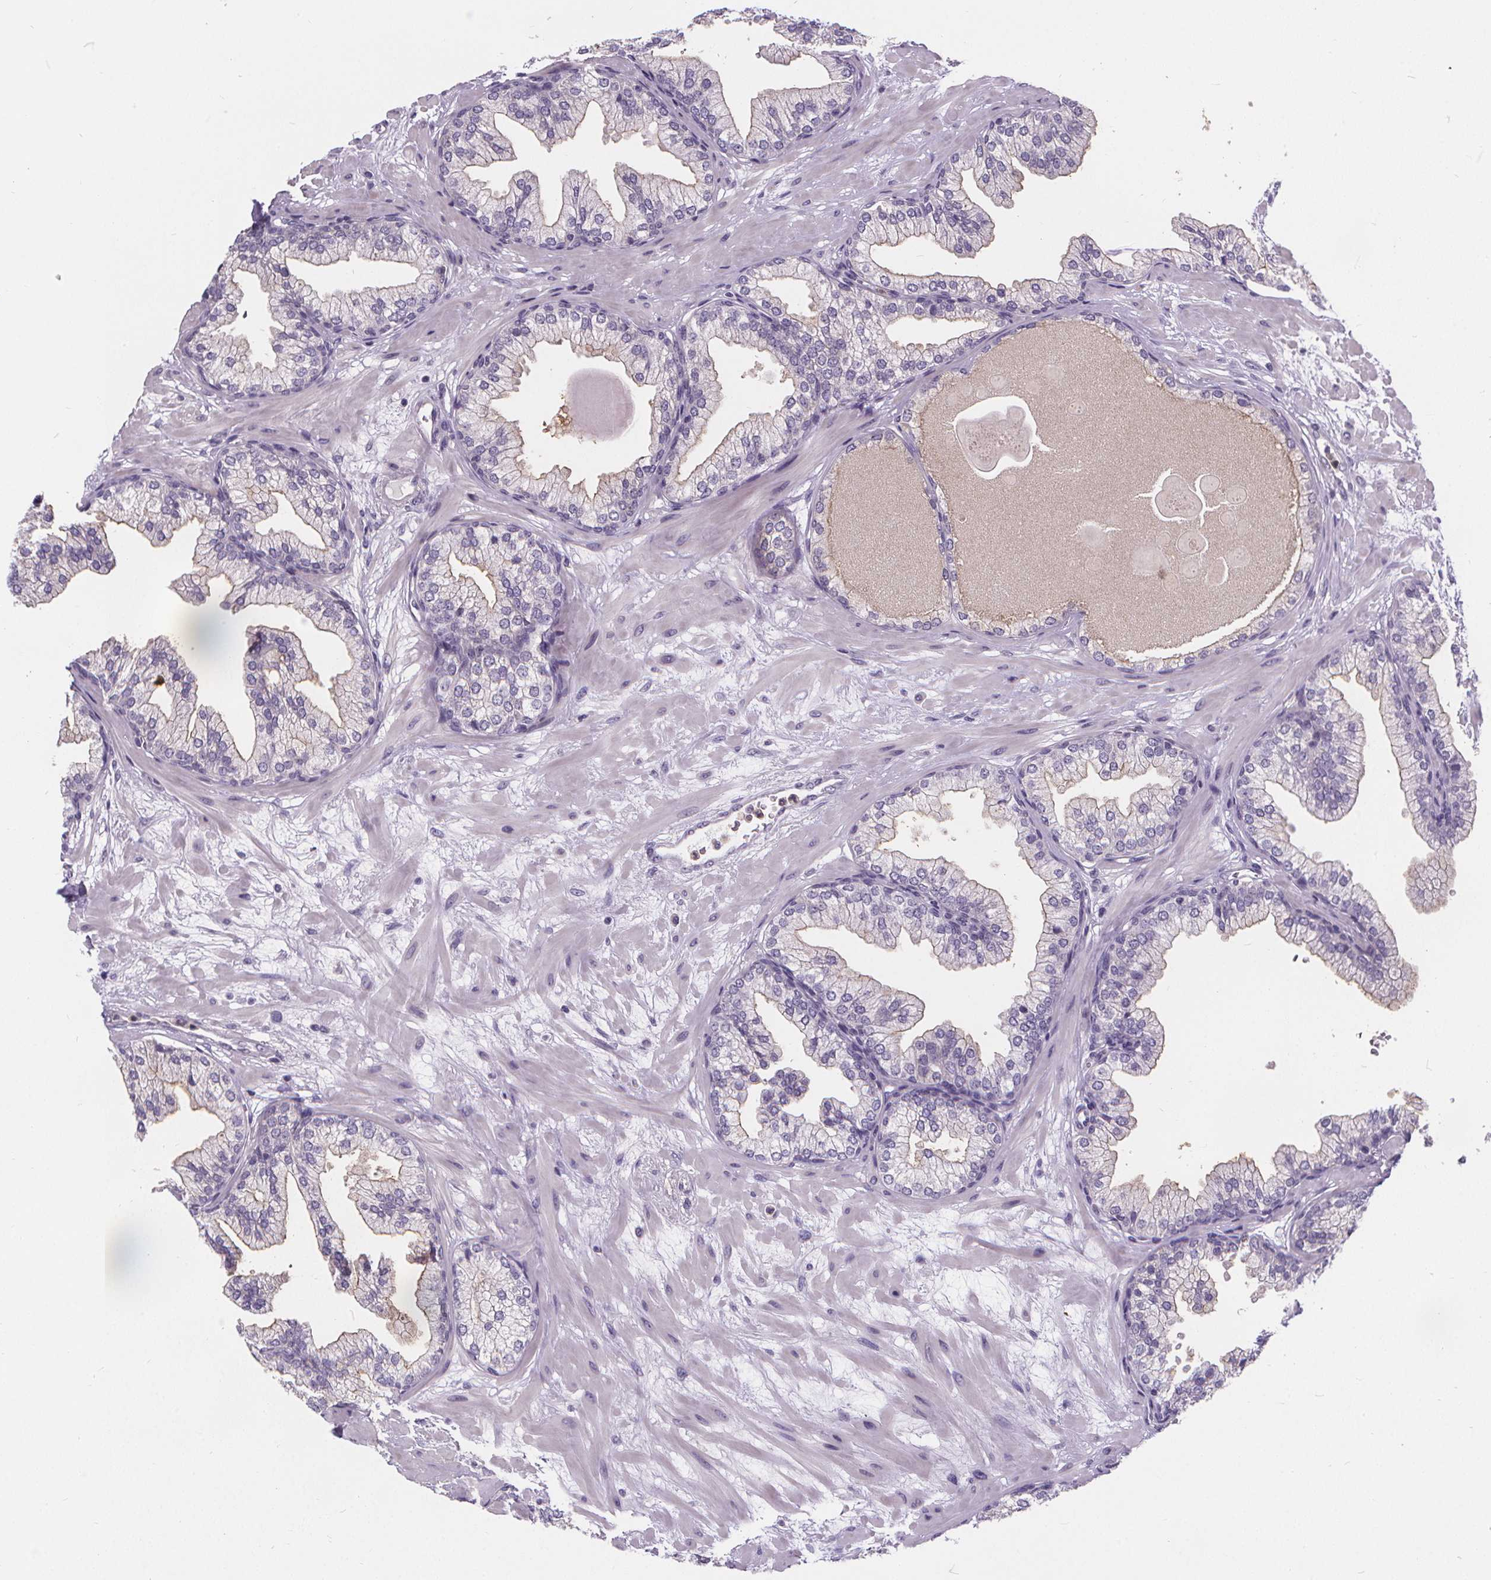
{"staining": {"intensity": "negative", "quantity": "none", "location": "none"}, "tissue": "prostate", "cell_type": "Glandular cells", "image_type": "normal", "snomed": [{"axis": "morphology", "description": "Normal tissue, NOS"}, {"axis": "topography", "description": "Prostate"}, {"axis": "topography", "description": "Peripheral nerve tissue"}], "caption": "This is a image of IHC staining of unremarkable prostate, which shows no staining in glandular cells.", "gene": "ATP6V1D", "patient": {"sex": "male", "age": 61}}